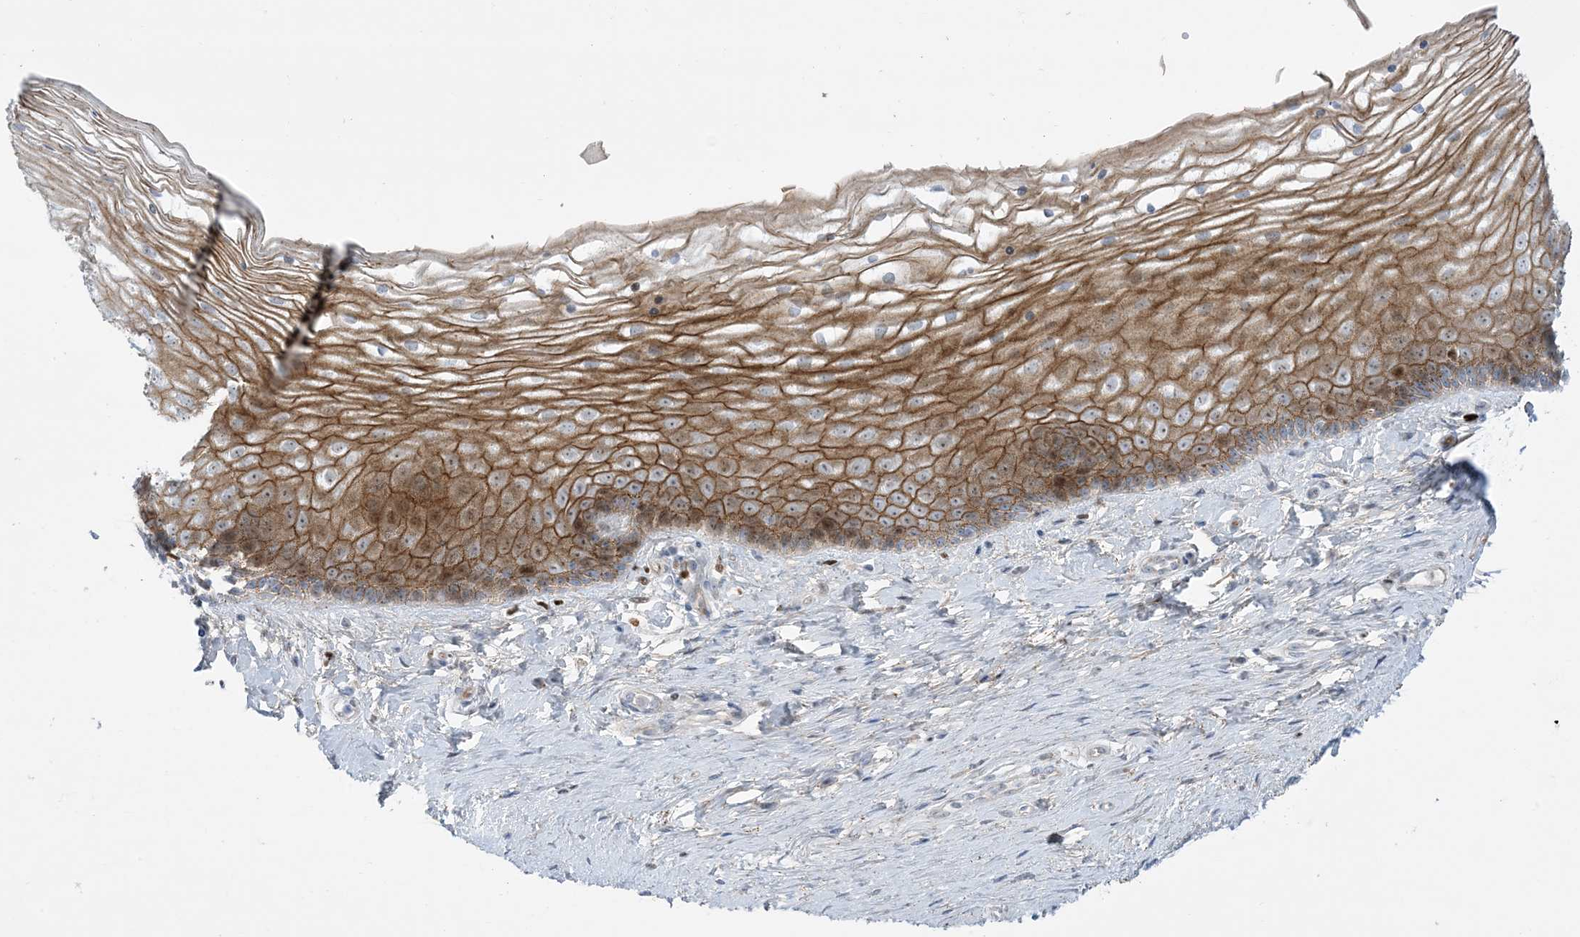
{"staining": {"intensity": "moderate", "quantity": ">75%", "location": "cytoplasmic/membranous,nuclear"}, "tissue": "vagina", "cell_type": "Squamous epithelial cells", "image_type": "normal", "snomed": [{"axis": "morphology", "description": "Normal tissue, NOS"}, {"axis": "topography", "description": "Vagina"}], "caption": "The micrograph displays staining of normal vagina, revealing moderate cytoplasmic/membranous,nuclear protein expression (brown color) within squamous epithelial cells.", "gene": "MARS2", "patient": {"sex": "female", "age": 46}}